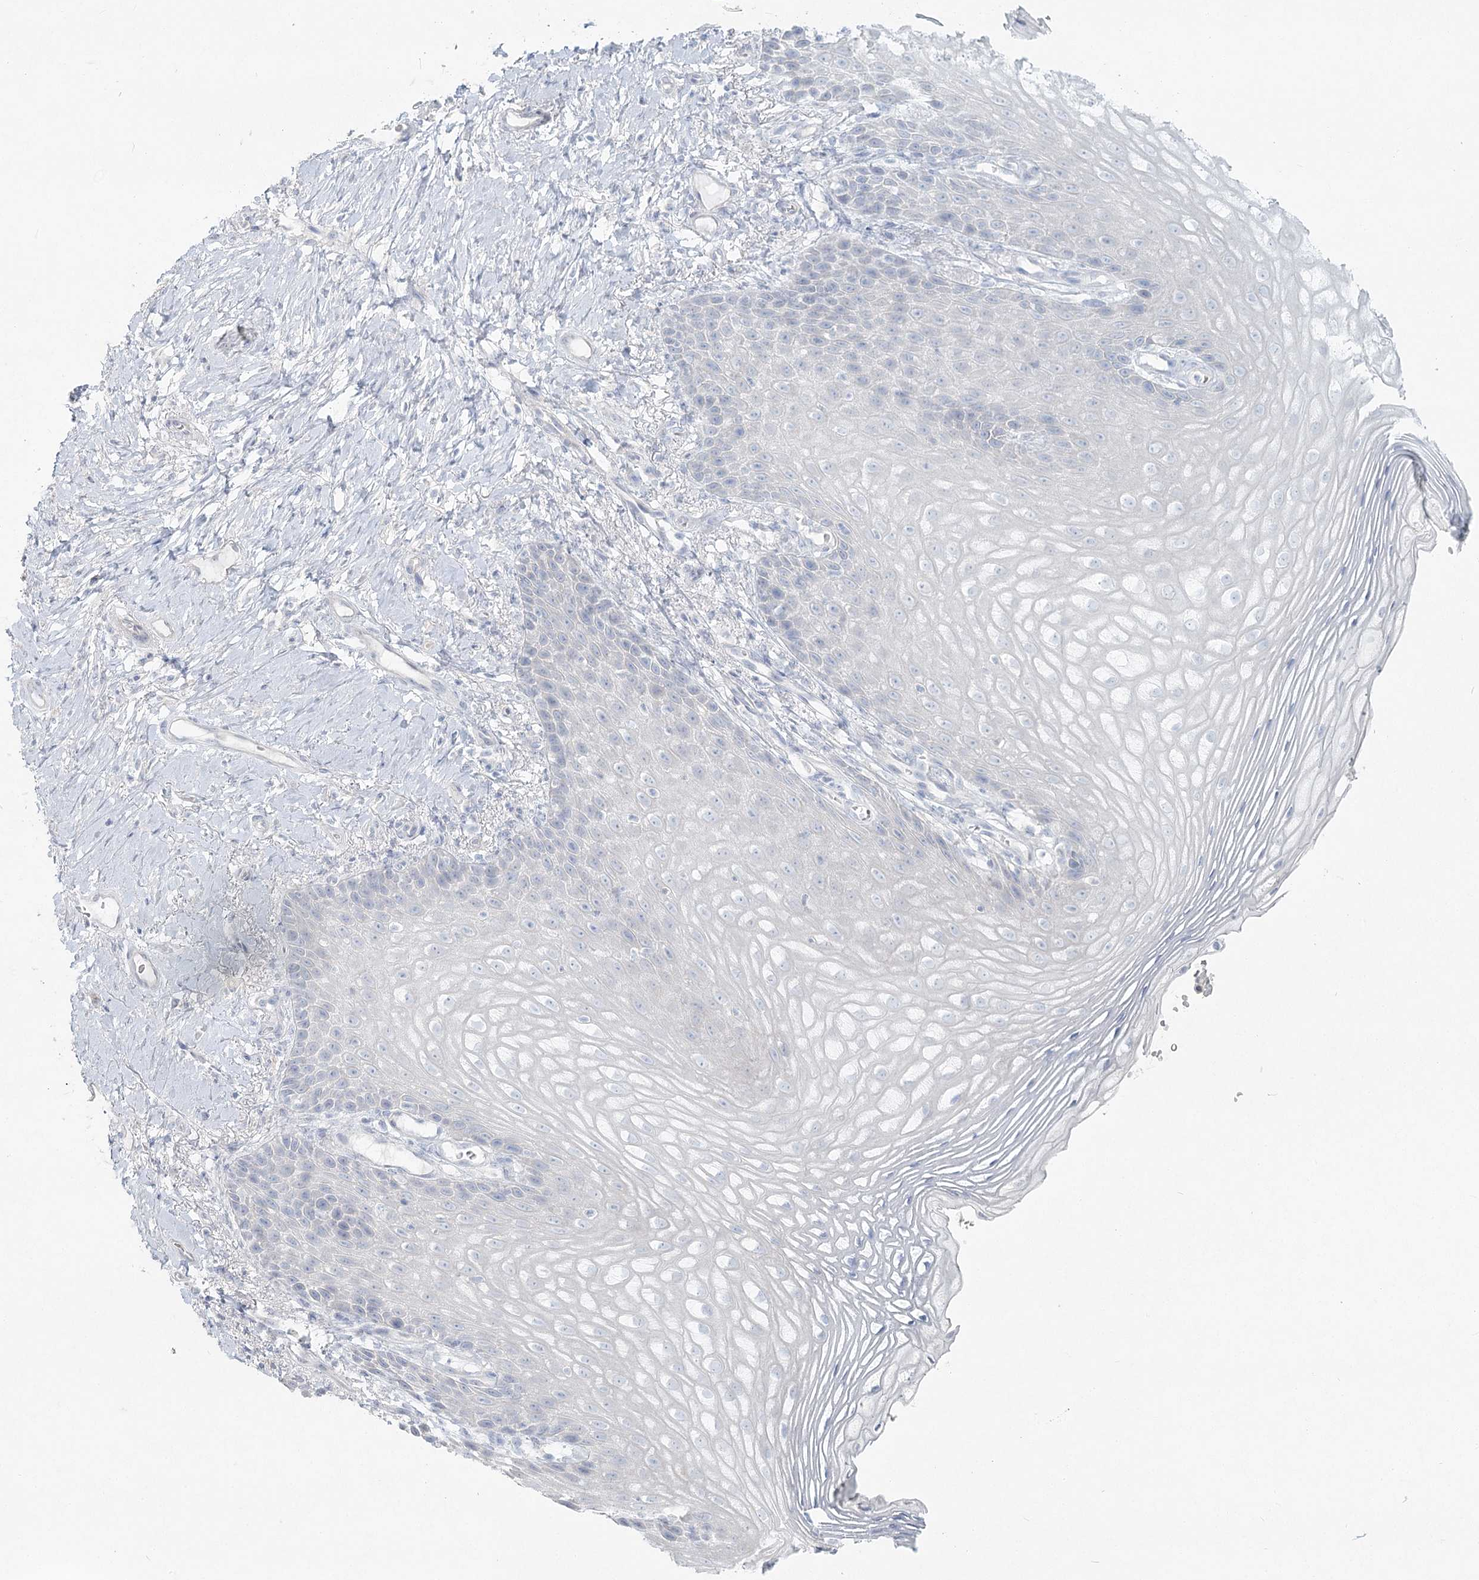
{"staining": {"intensity": "negative", "quantity": "none", "location": "none"}, "tissue": "vagina", "cell_type": "Squamous epithelial cells", "image_type": "normal", "snomed": [{"axis": "morphology", "description": "Normal tissue, NOS"}, {"axis": "topography", "description": "Vagina"}], "caption": "The immunohistochemistry (IHC) image has no significant expression in squamous epithelial cells of vagina.", "gene": "LRP2BP", "patient": {"sex": "female", "age": 60}}